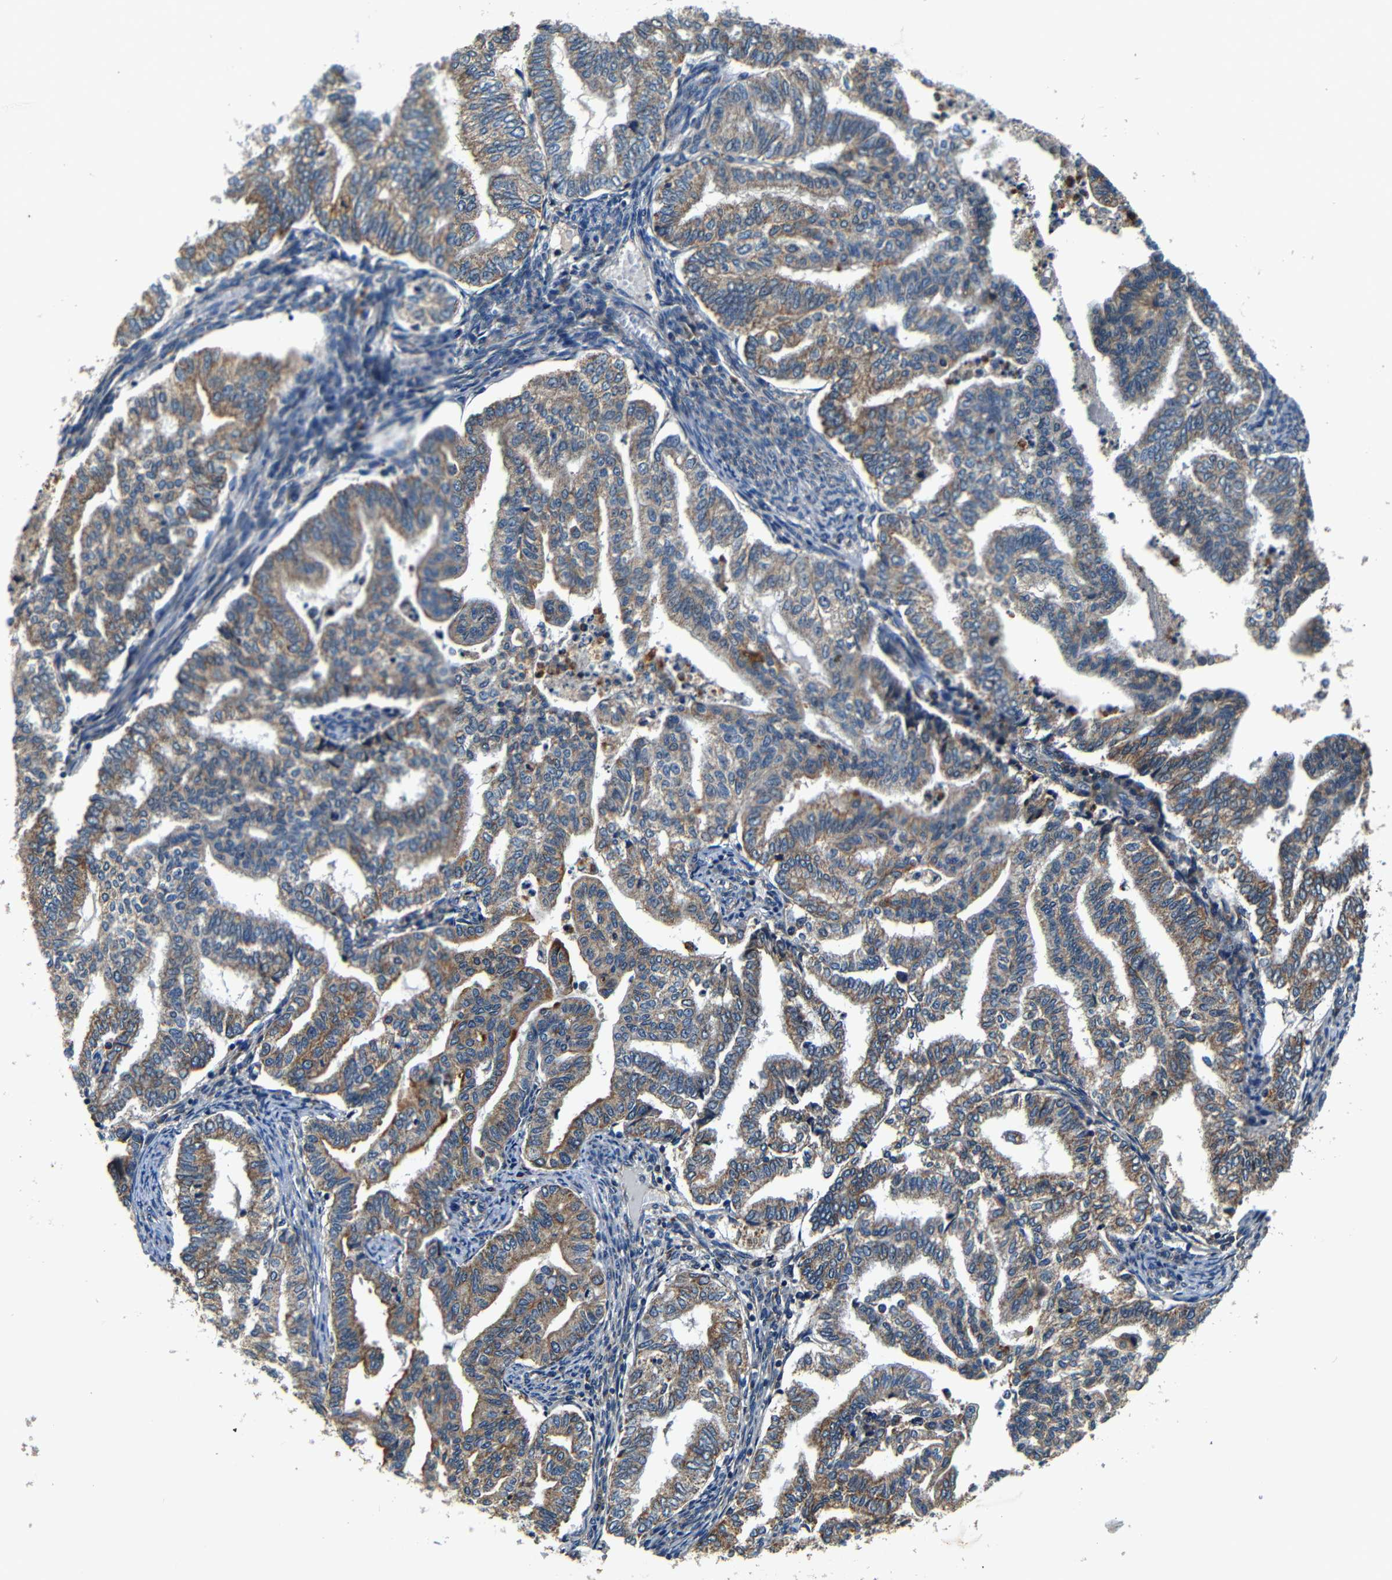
{"staining": {"intensity": "moderate", "quantity": ">75%", "location": "cytoplasmic/membranous"}, "tissue": "endometrial cancer", "cell_type": "Tumor cells", "image_type": "cancer", "snomed": [{"axis": "morphology", "description": "Adenocarcinoma, NOS"}, {"axis": "topography", "description": "Endometrium"}], "caption": "Endometrial cancer (adenocarcinoma) was stained to show a protein in brown. There is medium levels of moderate cytoplasmic/membranous positivity in about >75% of tumor cells.", "gene": "MTX1", "patient": {"sex": "female", "age": 79}}